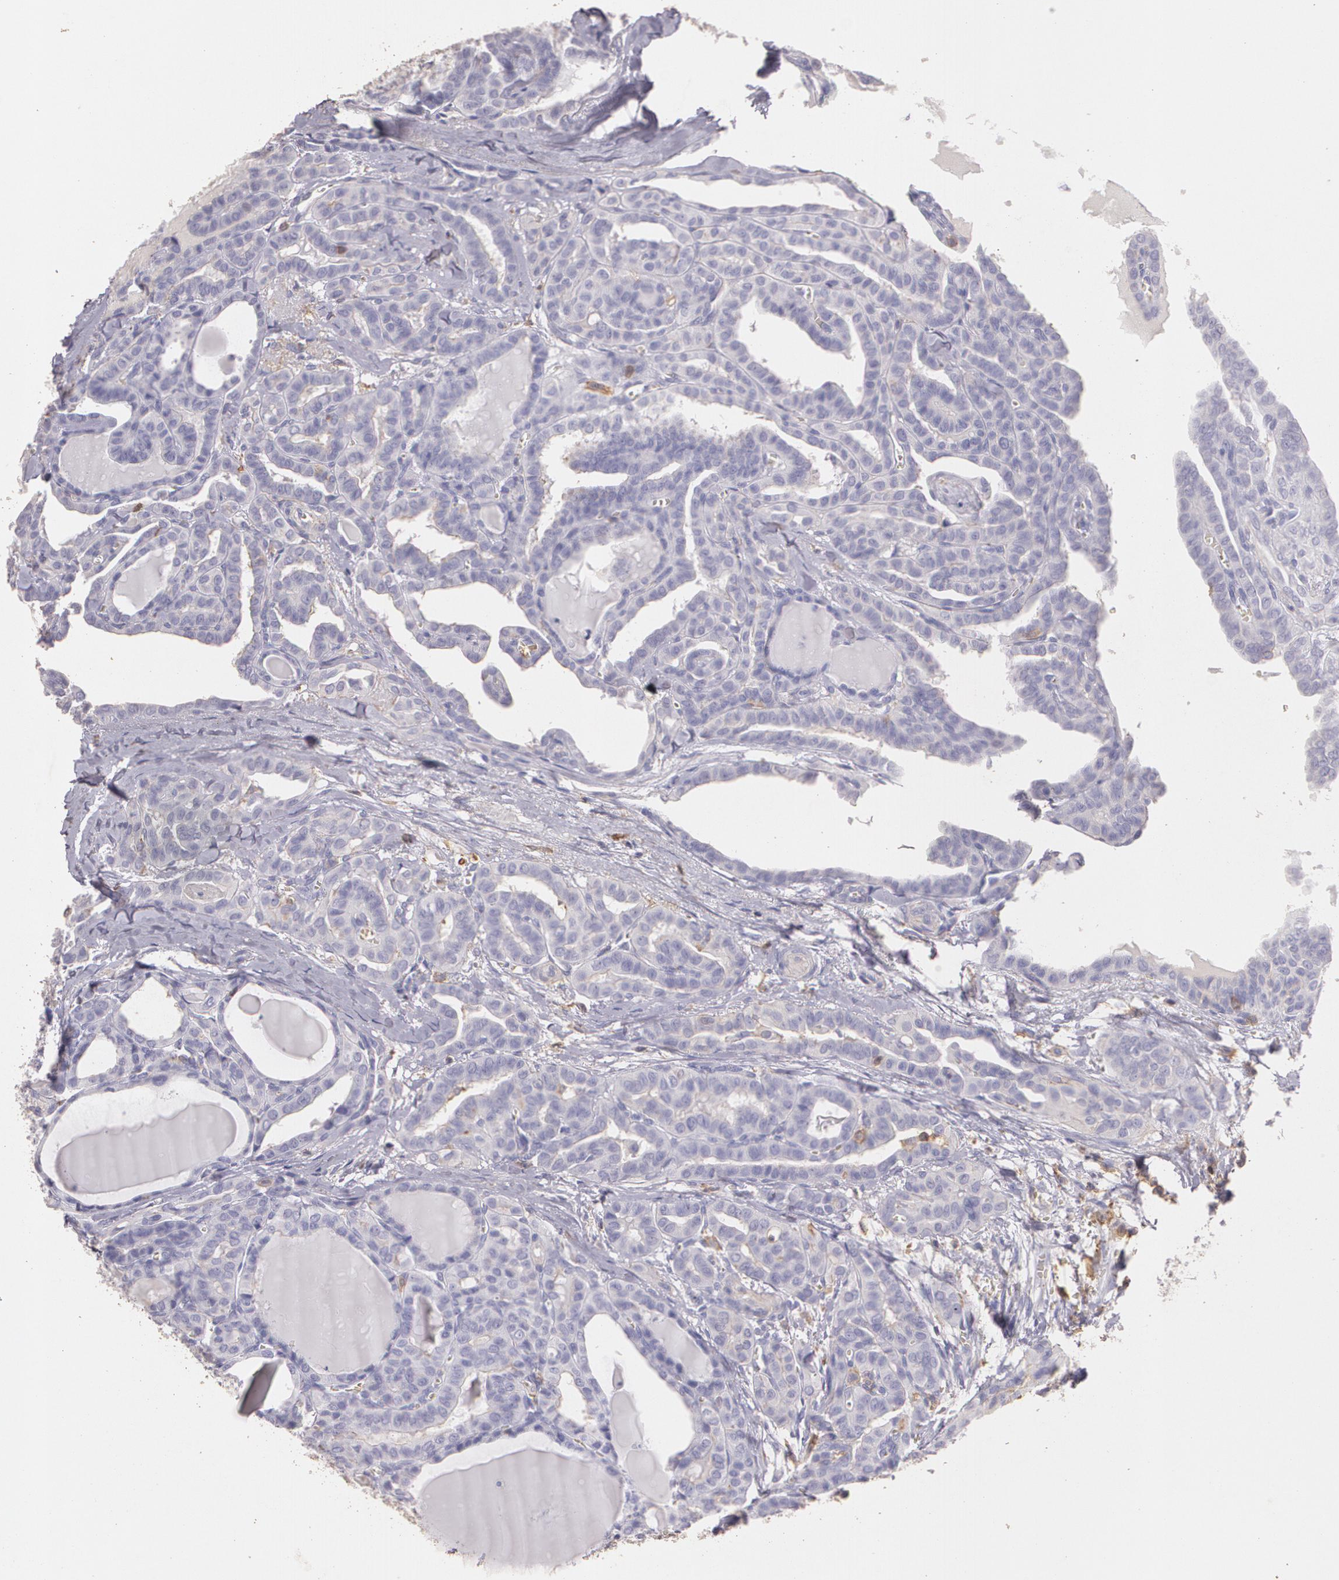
{"staining": {"intensity": "negative", "quantity": "none", "location": "none"}, "tissue": "thyroid cancer", "cell_type": "Tumor cells", "image_type": "cancer", "snomed": [{"axis": "morphology", "description": "Carcinoma, NOS"}, {"axis": "topography", "description": "Thyroid gland"}], "caption": "Immunohistochemistry (IHC) of thyroid carcinoma demonstrates no staining in tumor cells.", "gene": "TGFBR1", "patient": {"sex": "female", "age": 91}}